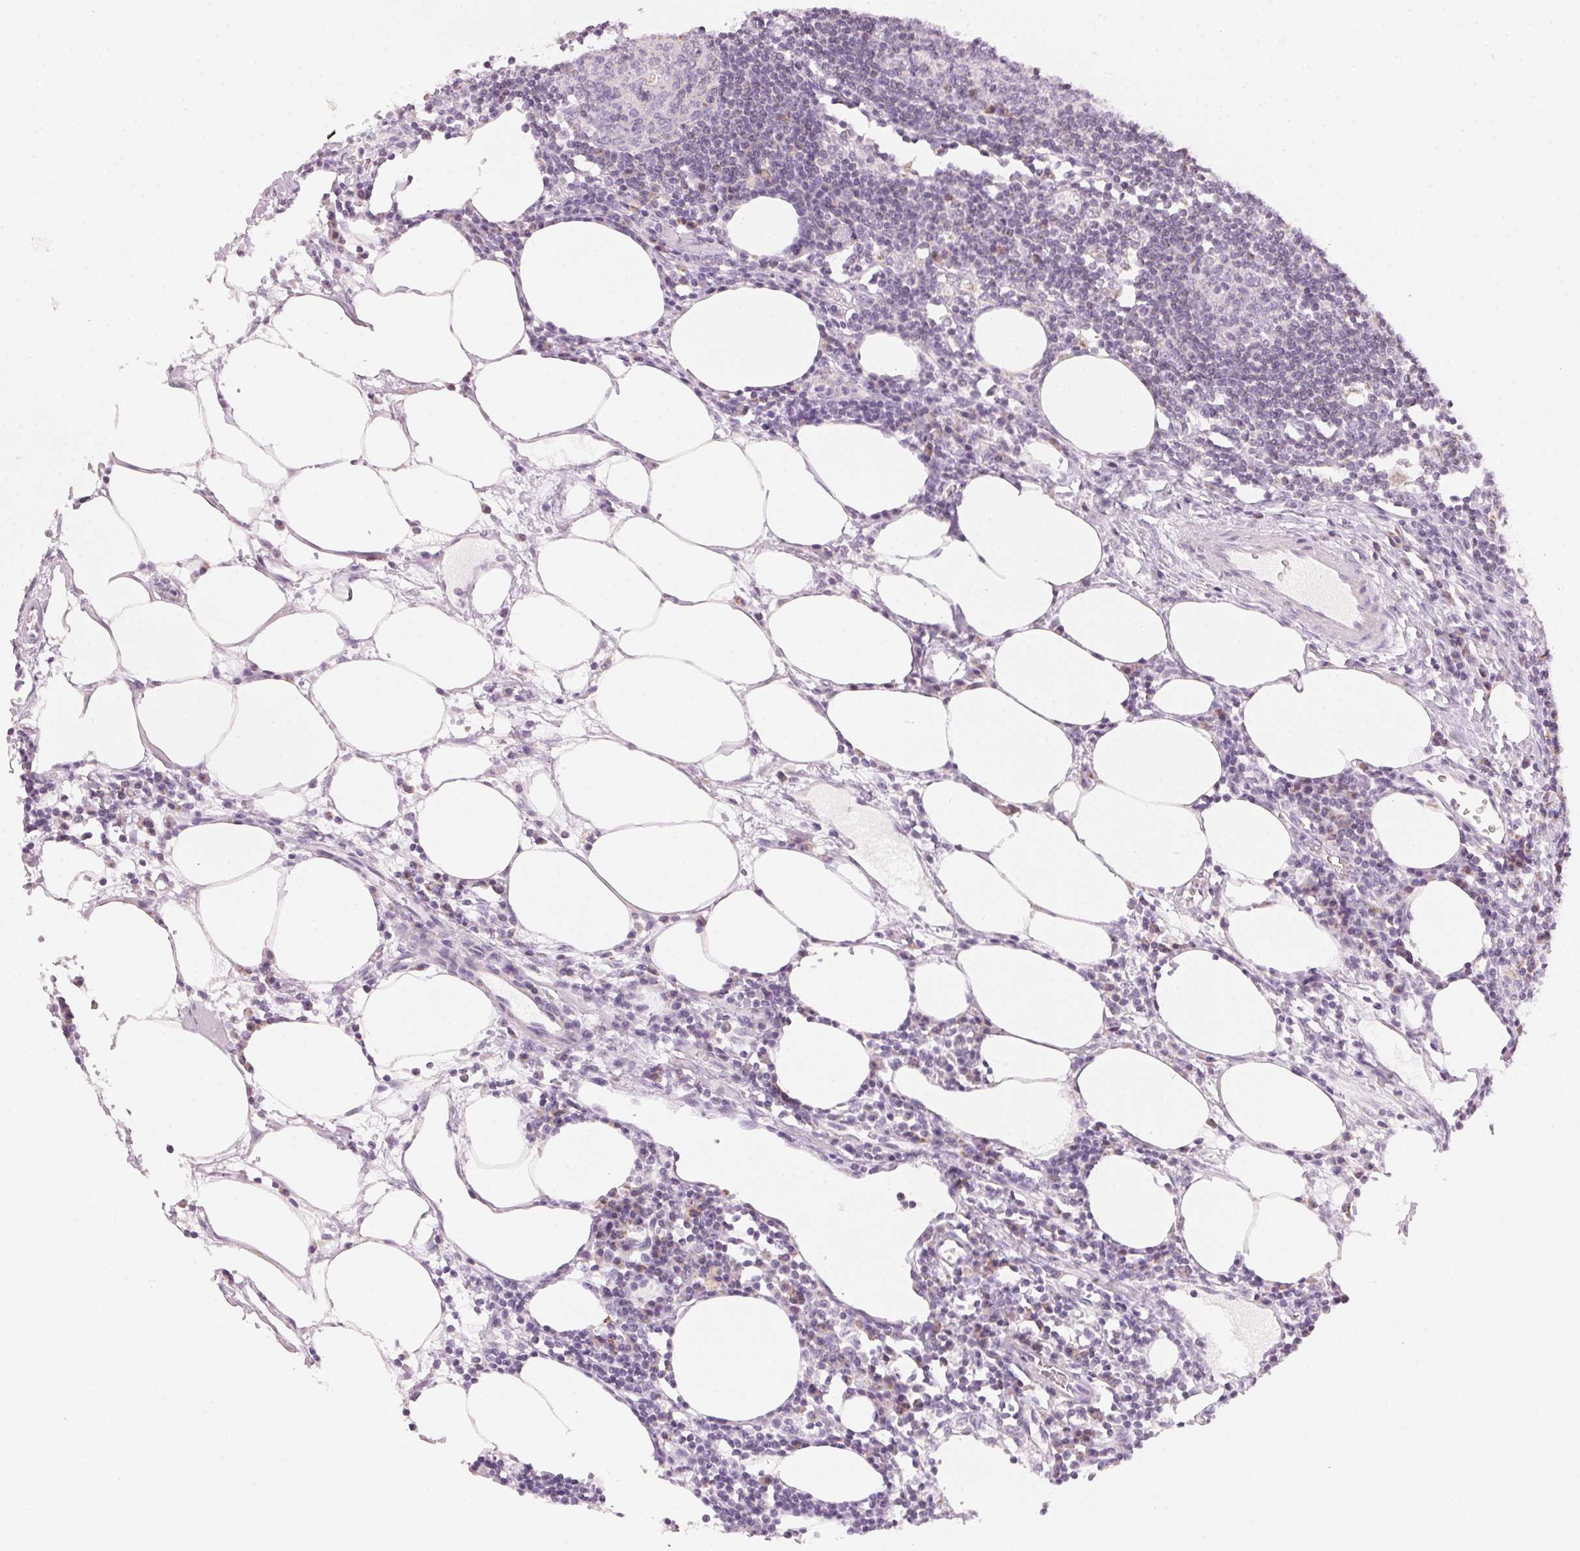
{"staining": {"intensity": "negative", "quantity": "none", "location": "none"}, "tissue": "lymph node", "cell_type": "Germinal center cells", "image_type": "normal", "snomed": [{"axis": "morphology", "description": "Normal tissue, NOS"}, {"axis": "topography", "description": "Lymph node"}], "caption": "Micrograph shows no significant protein staining in germinal center cells of normal lymph node.", "gene": "HOXB13", "patient": {"sex": "male", "age": 67}}